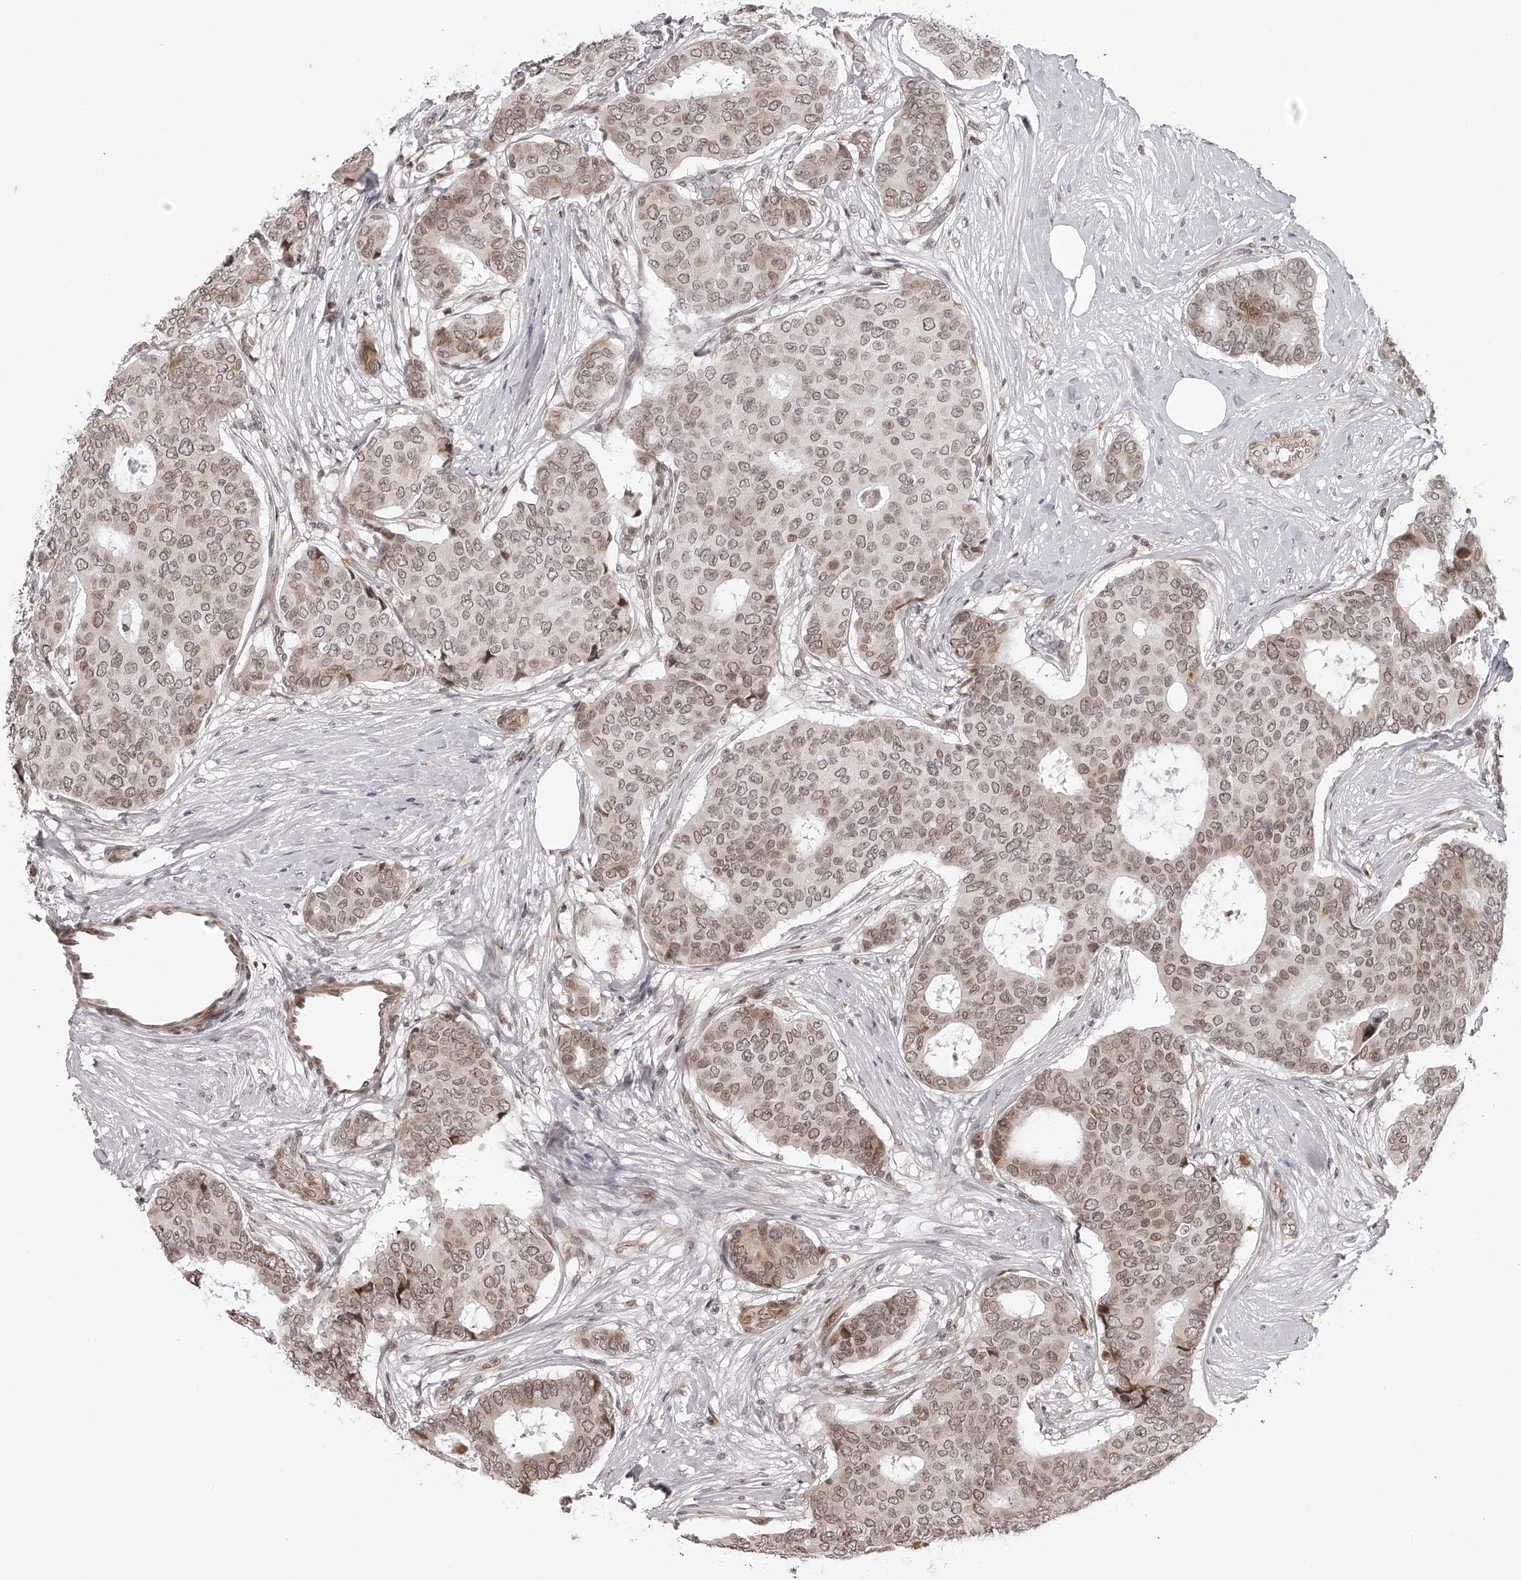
{"staining": {"intensity": "moderate", "quantity": ">75%", "location": "nuclear"}, "tissue": "breast cancer", "cell_type": "Tumor cells", "image_type": "cancer", "snomed": [{"axis": "morphology", "description": "Duct carcinoma"}, {"axis": "topography", "description": "Breast"}], "caption": "Protein expression analysis of breast cancer demonstrates moderate nuclear positivity in approximately >75% of tumor cells. (DAB (3,3'-diaminobenzidine) IHC with brightfield microscopy, high magnification).", "gene": "ODF2L", "patient": {"sex": "female", "age": 75}}